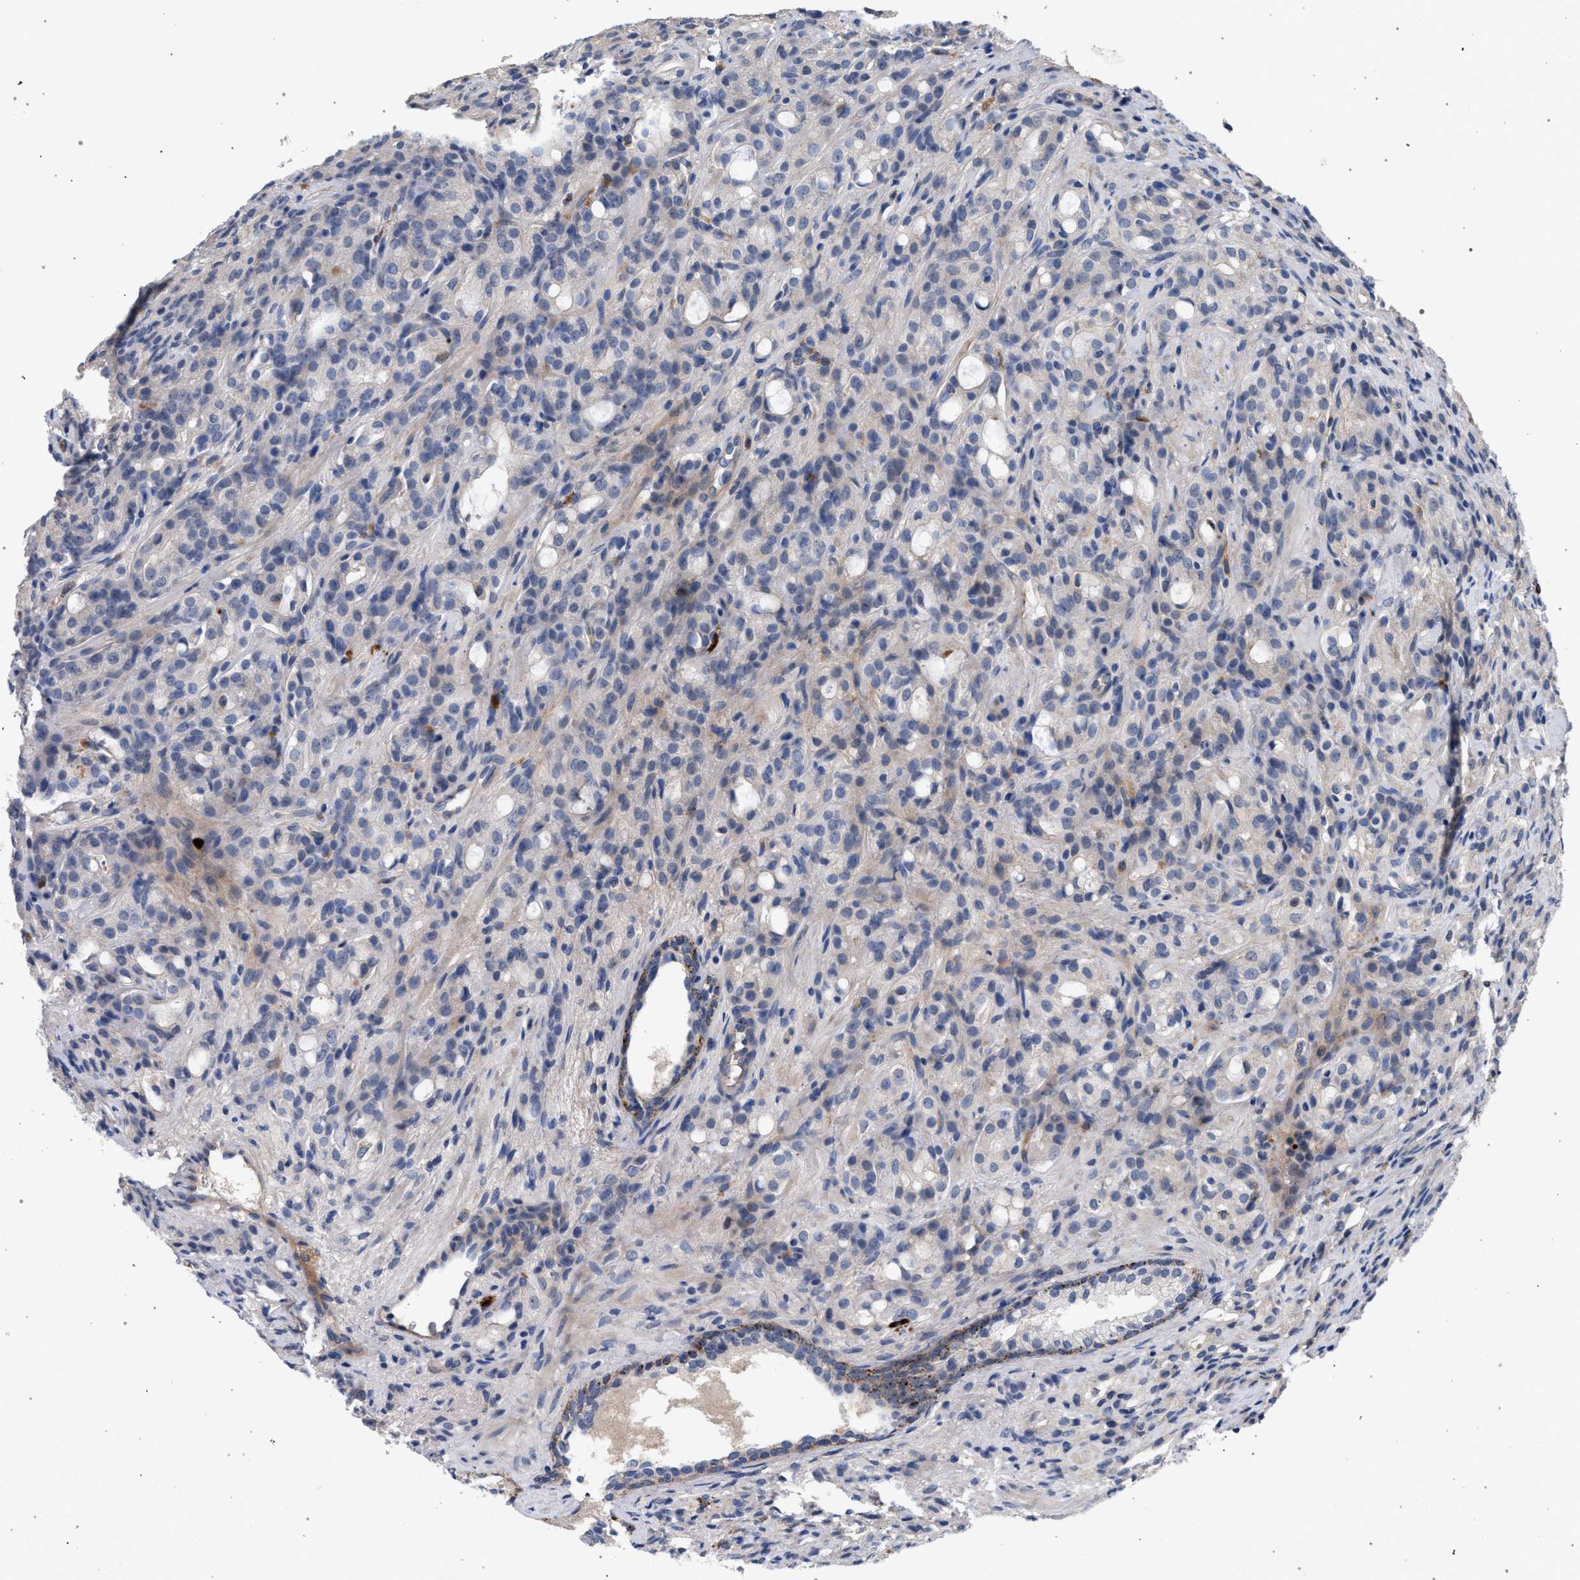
{"staining": {"intensity": "negative", "quantity": "none", "location": "none"}, "tissue": "prostate cancer", "cell_type": "Tumor cells", "image_type": "cancer", "snomed": [{"axis": "morphology", "description": "Adenocarcinoma, High grade"}, {"axis": "topography", "description": "Prostate"}], "caption": "An image of human prostate cancer (adenocarcinoma (high-grade)) is negative for staining in tumor cells.", "gene": "MAMDC2", "patient": {"sex": "male", "age": 72}}